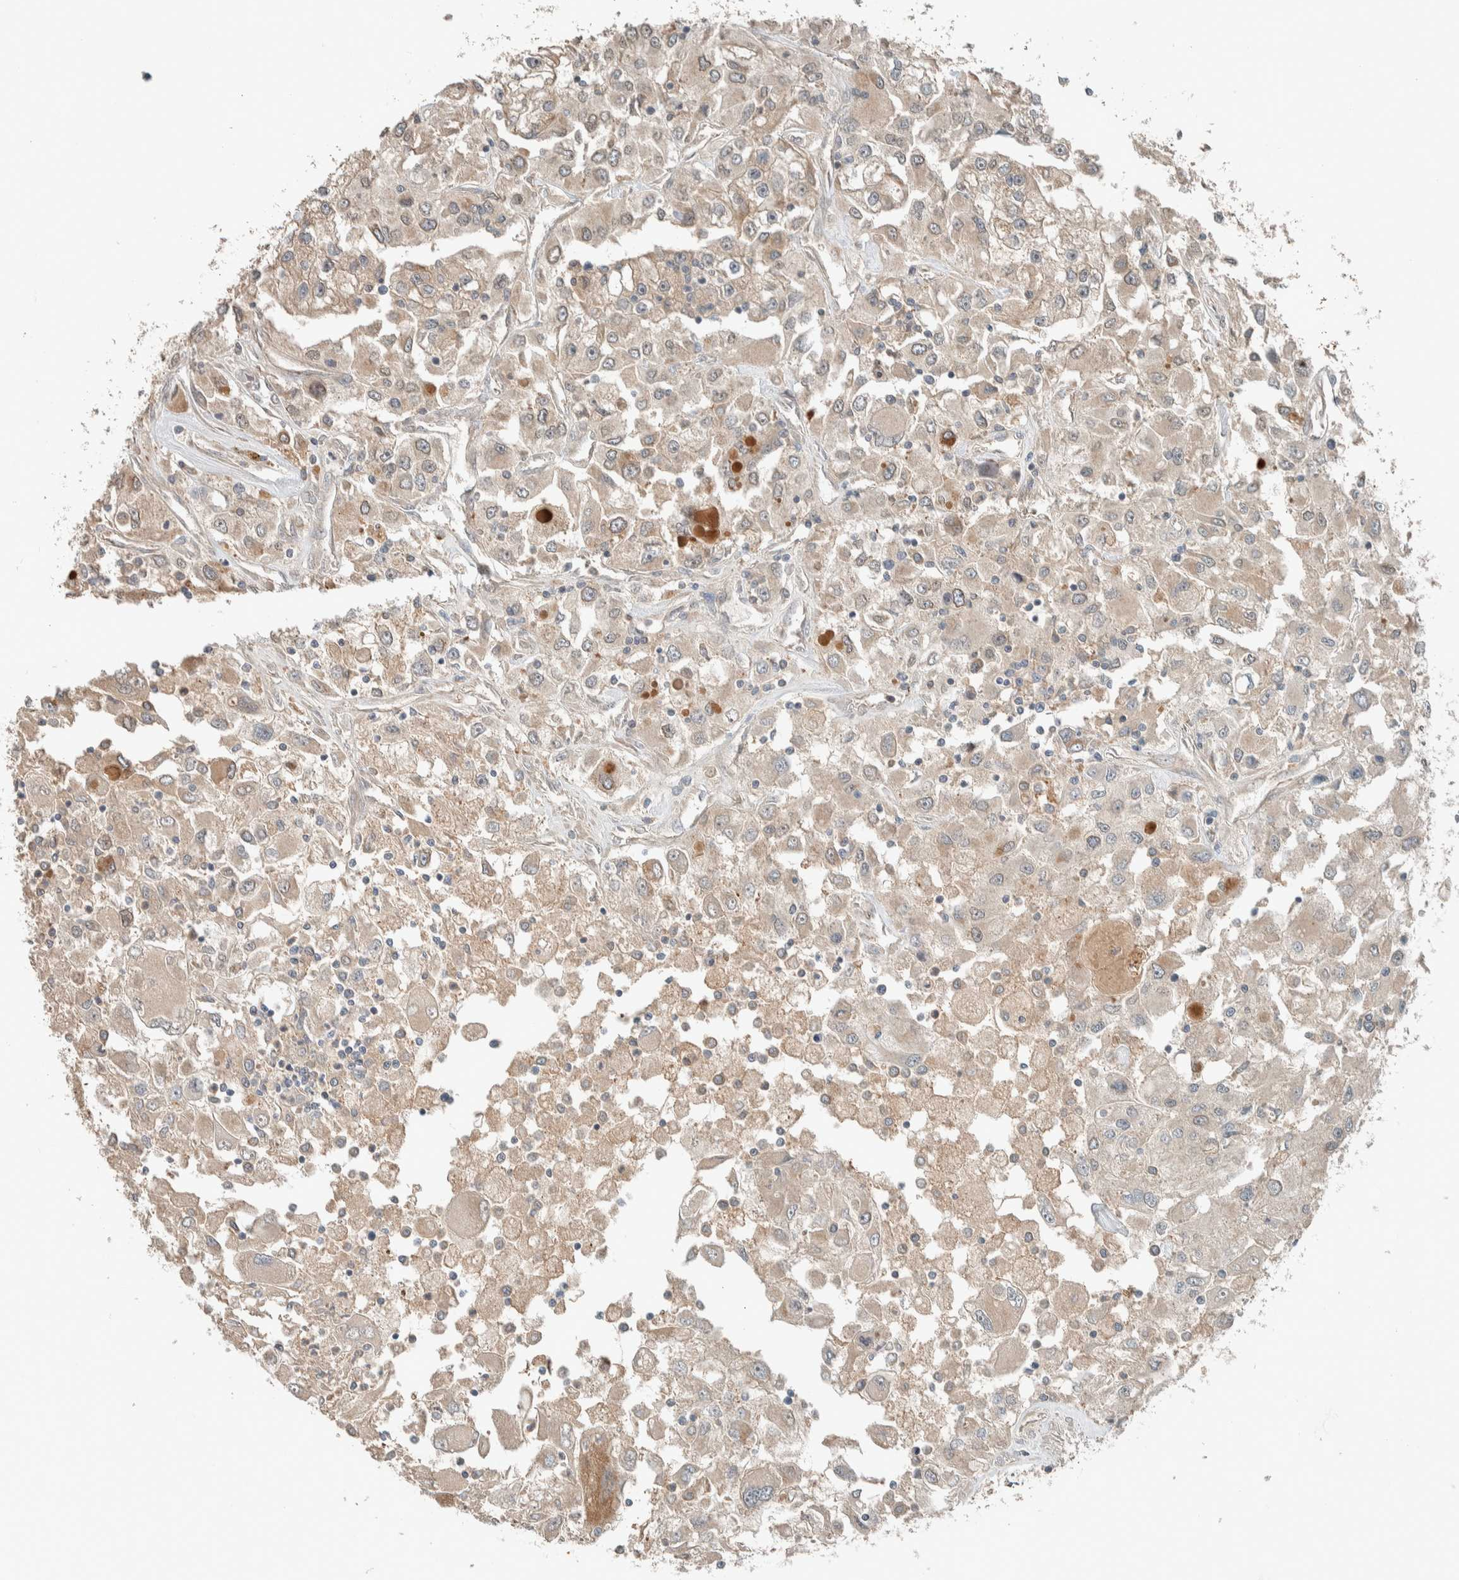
{"staining": {"intensity": "weak", "quantity": ">75%", "location": "cytoplasmic/membranous"}, "tissue": "renal cancer", "cell_type": "Tumor cells", "image_type": "cancer", "snomed": [{"axis": "morphology", "description": "Adenocarcinoma, NOS"}, {"axis": "topography", "description": "Kidney"}], "caption": "Renal cancer (adenocarcinoma) stained with DAB (3,3'-diaminobenzidine) immunohistochemistry (IHC) displays low levels of weak cytoplasmic/membranous positivity in approximately >75% of tumor cells. (IHC, brightfield microscopy, high magnification).", "gene": "NBR1", "patient": {"sex": "female", "age": 52}}